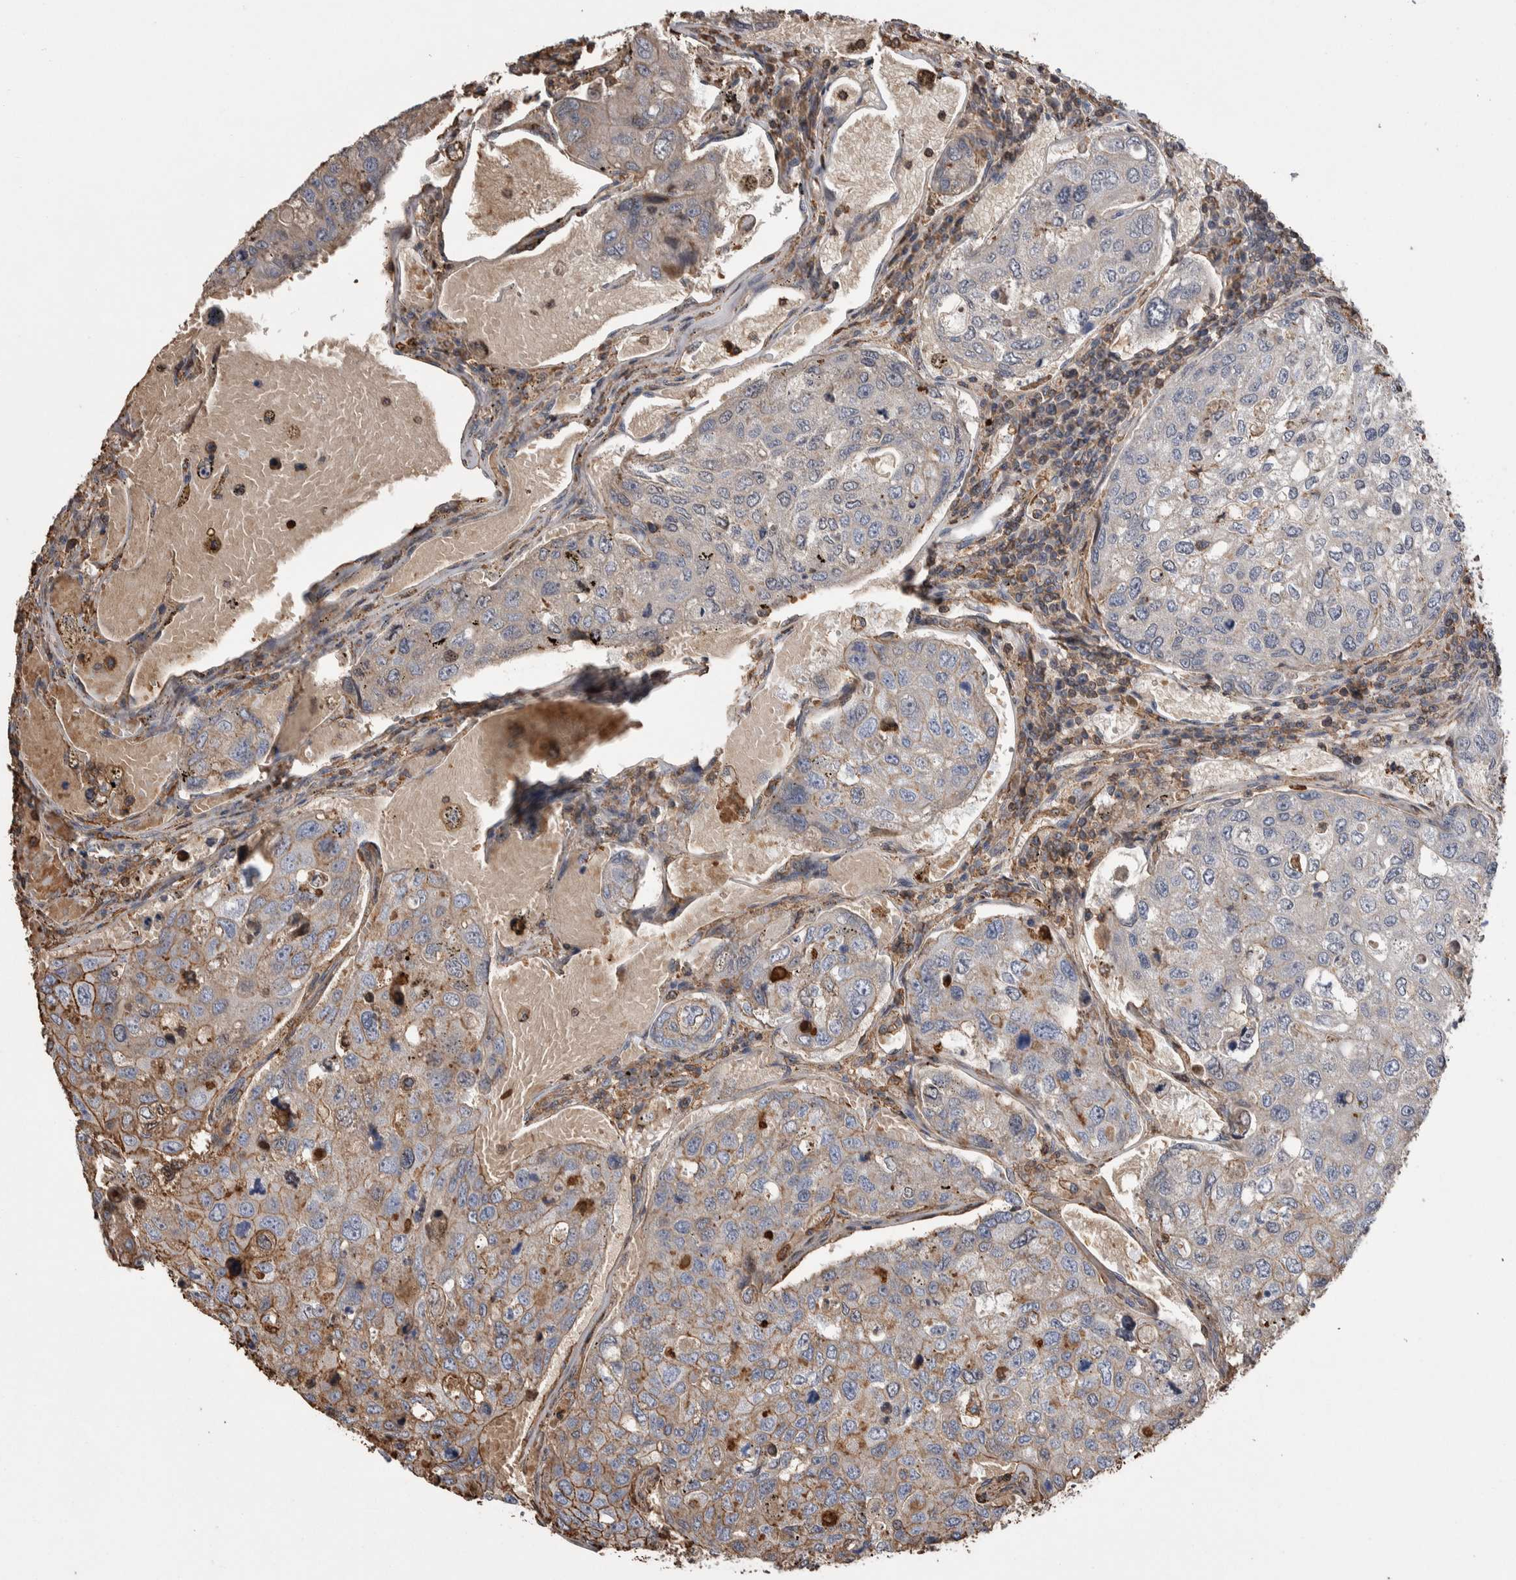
{"staining": {"intensity": "moderate", "quantity": "<25%", "location": "cytoplasmic/membranous"}, "tissue": "urothelial cancer", "cell_type": "Tumor cells", "image_type": "cancer", "snomed": [{"axis": "morphology", "description": "Urothelial carcinoma, High grade"}, {"axis": "topography", "description": "Lymph node"}, {"axis": "topography", "description": "Urinary bladder"}], "caption": "There is low levels of moderate cytoplasmic/membranous positivity in tumor cells of urothelial carcinoma (high-grade), as demonstrated by immunohistochemical staining (brown color).", "gene": "ENPP2", "patient": {"sex": "male", "age": 51}}